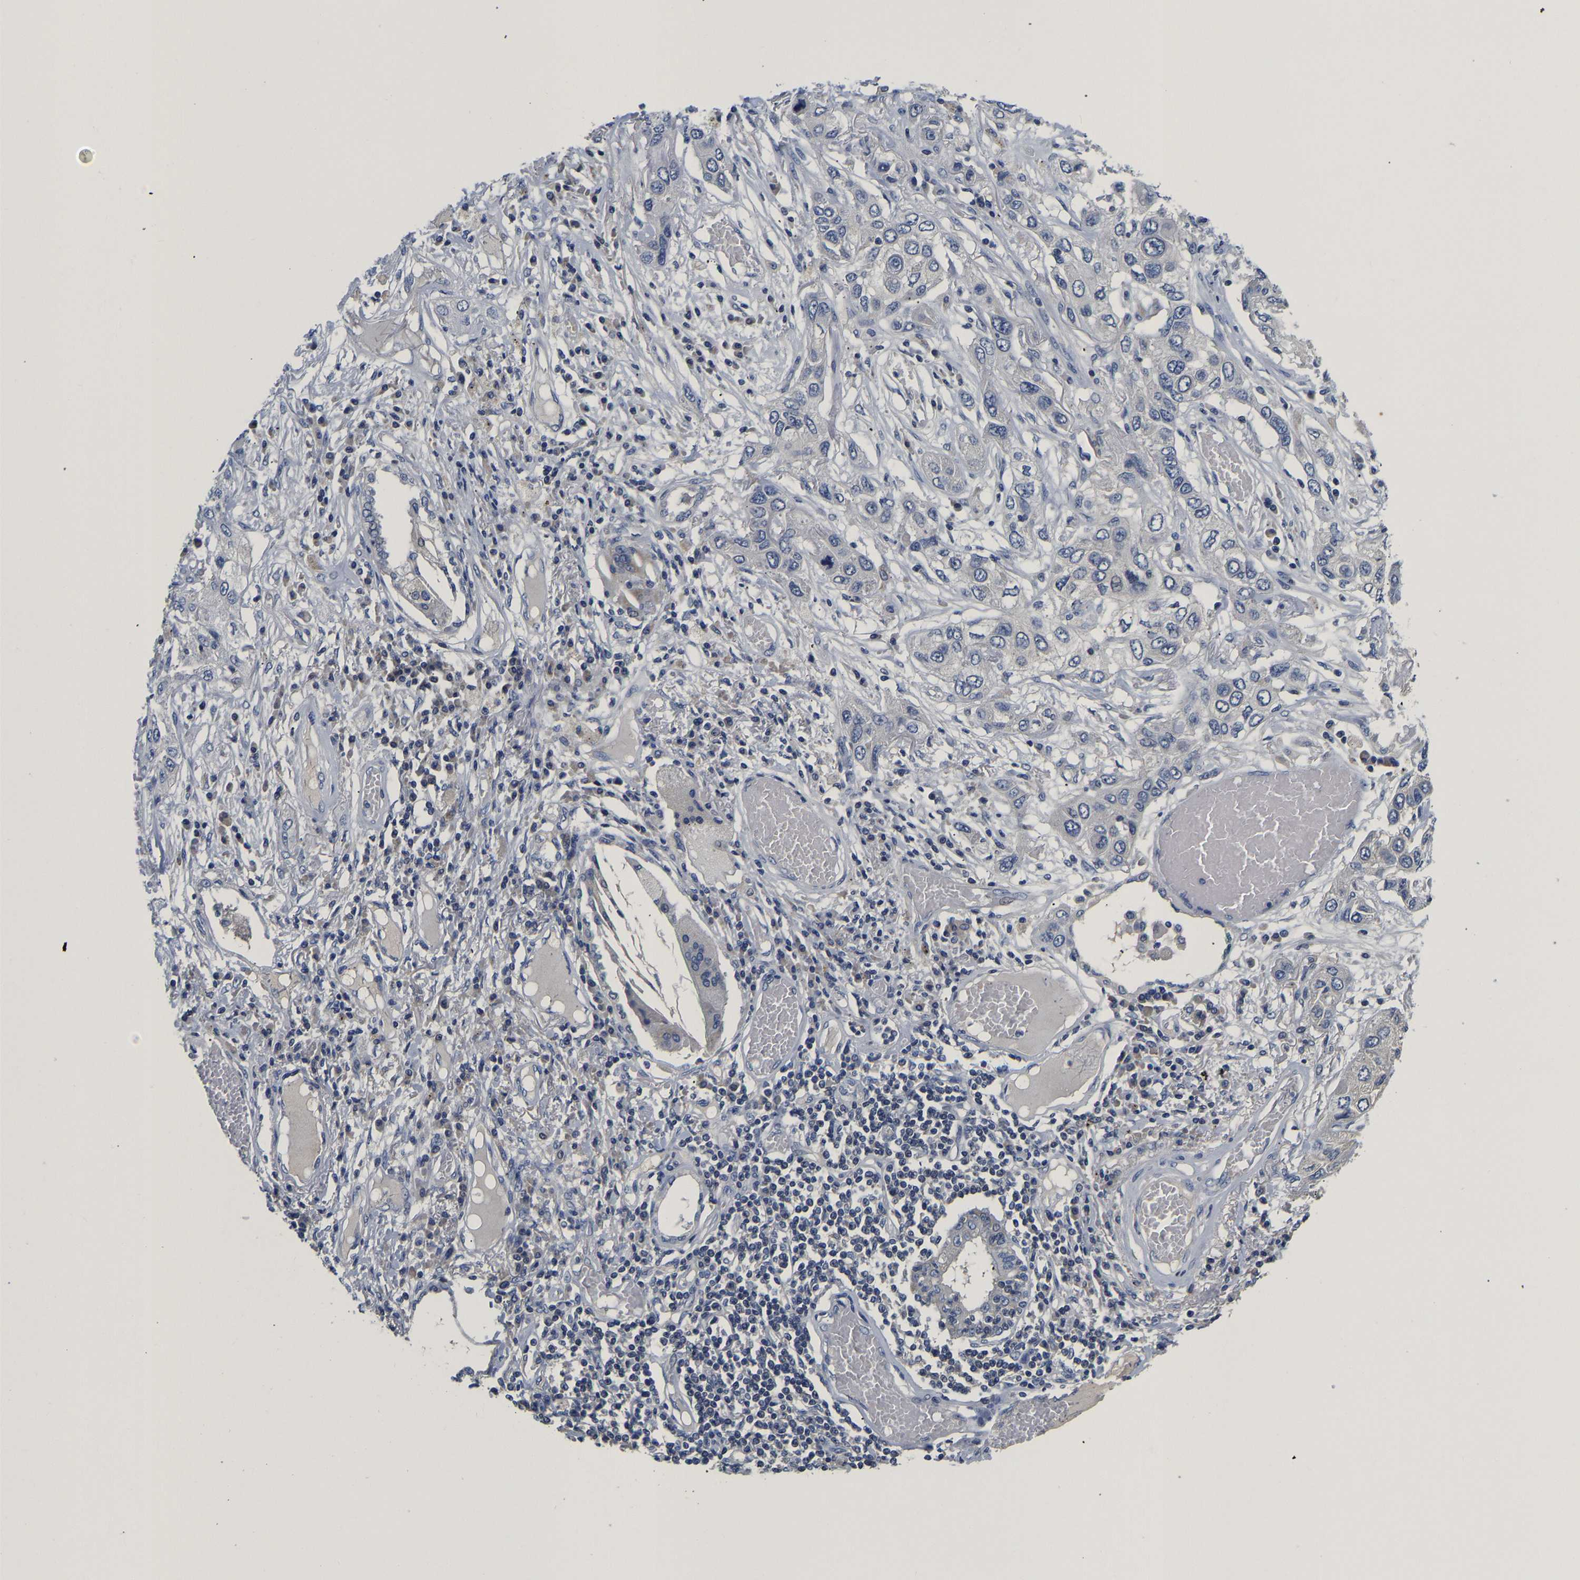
{"staining": {"intensity": "negative", "quantity": "none", "location": "none"}, "tissue": "lung cancer", "cell_type": "Tumor cells", "image_type": "cancer", "snomed": [{"axis": "morphology", "description": "Squamous cell carcinoma, NOS"}, {"axis": "topography", "description": "Lung"}], "caption": "This is a image of IHC staining of lung cancer (squamous cell carcinoma), which shows no staining in tumor cells.", "gene": "PCK2", "patient": {"sex": "male", "age": 71}}